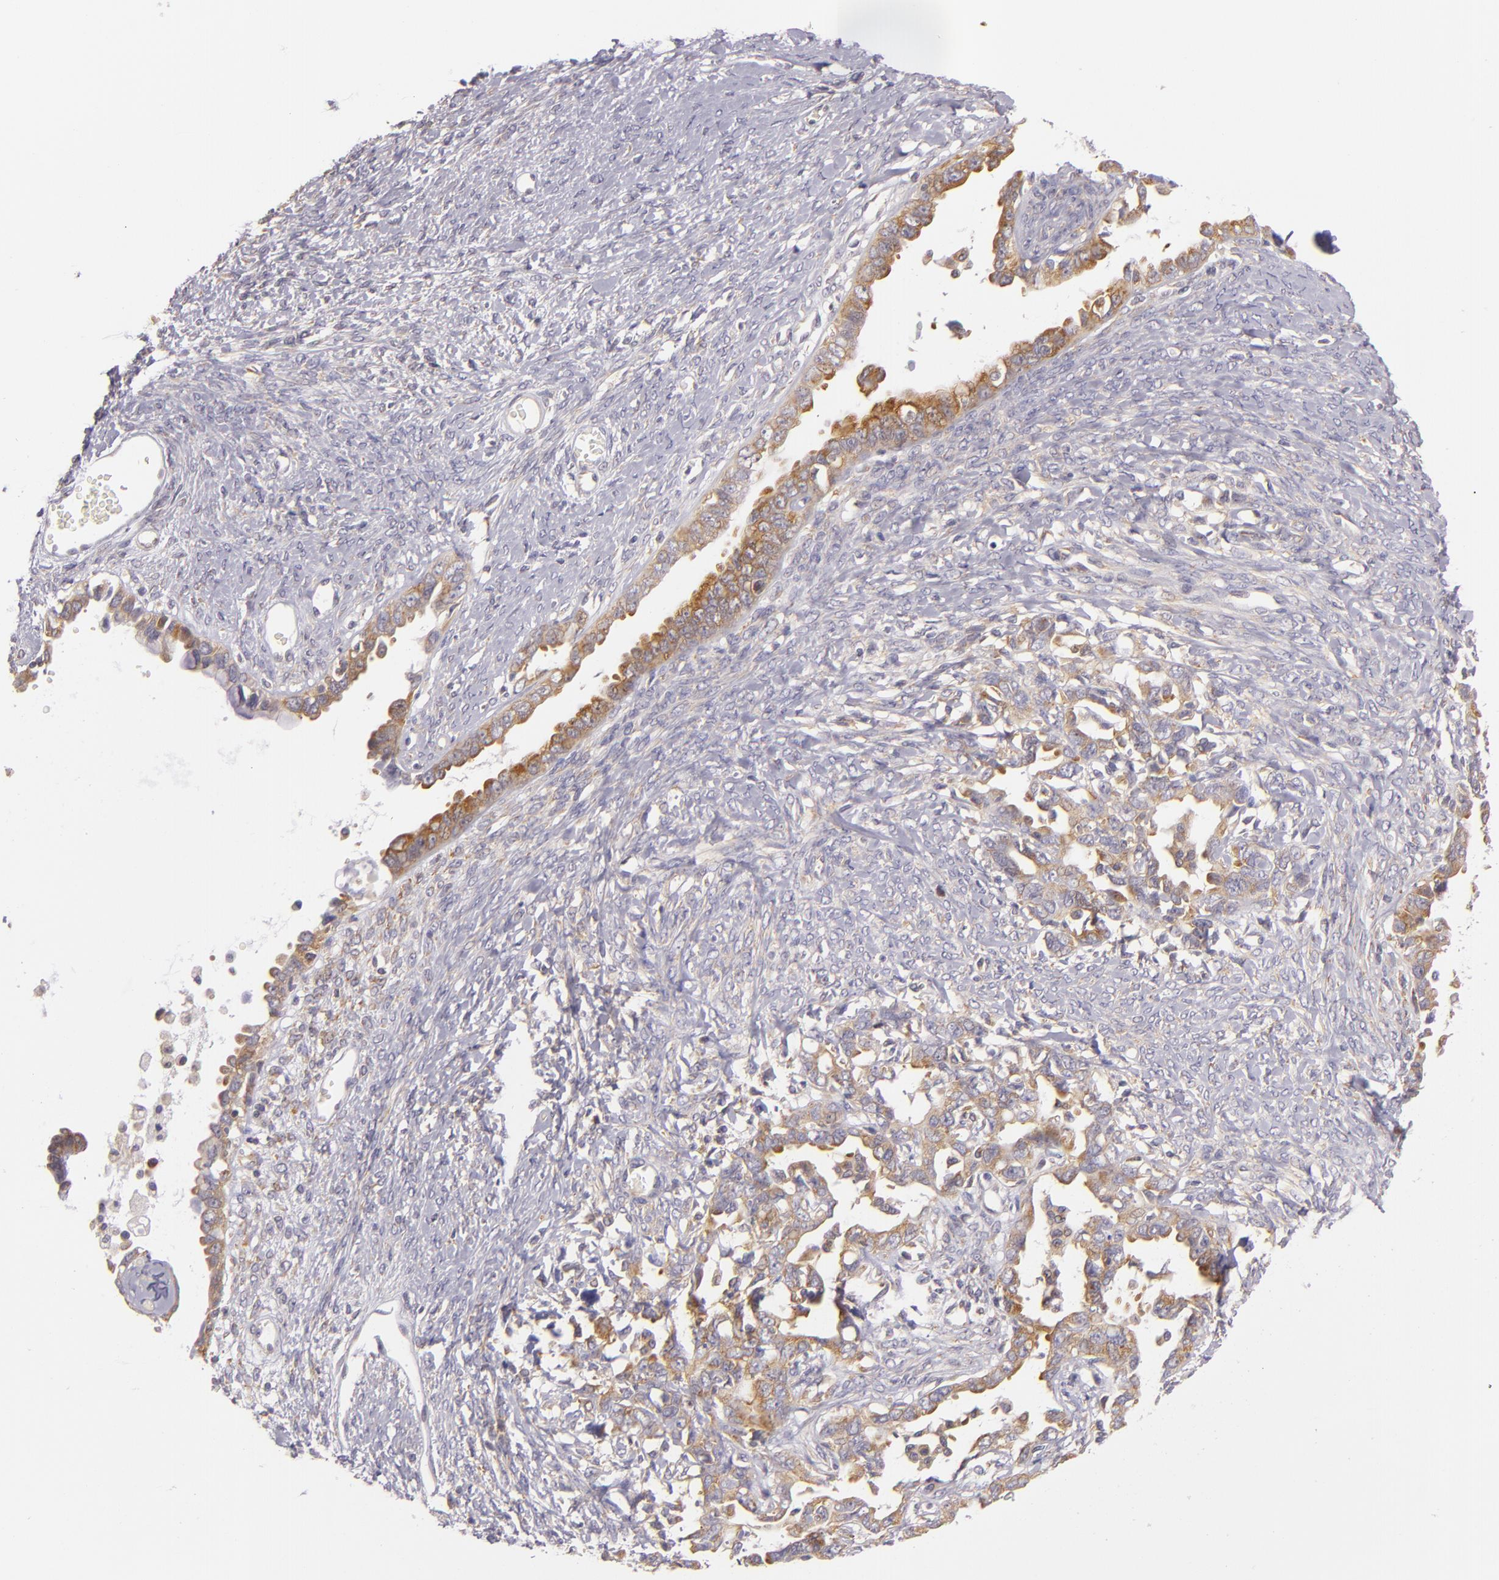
{"staining": {"intensity": "weak", "quantity": "25%-75%", "location": "cytoplasmic/membranous"}, "tissue": "ovarian cancer", "cell_type": "Tumor cells", "image_type": "cancer", "snomed": [{"axis": "morphology", "description": "Cystadenocarcinoma, serous, NOS"}, {"axis": "topography", "description": "Ovary"}], "caption": "High-magnification brightfield microscopy of ovarian cancer stained with DAB (3,3'-diaminobenzidine) (brown) and counterstained with hematoxylin (blue). tumor cells exhibit weak cytoplasmic/membranous staining is present in approximately25%-75% of cells. Nuclei are stained in blue.", "gene": "UPF3B", "patient": {"sex": "female", "age": 69}}